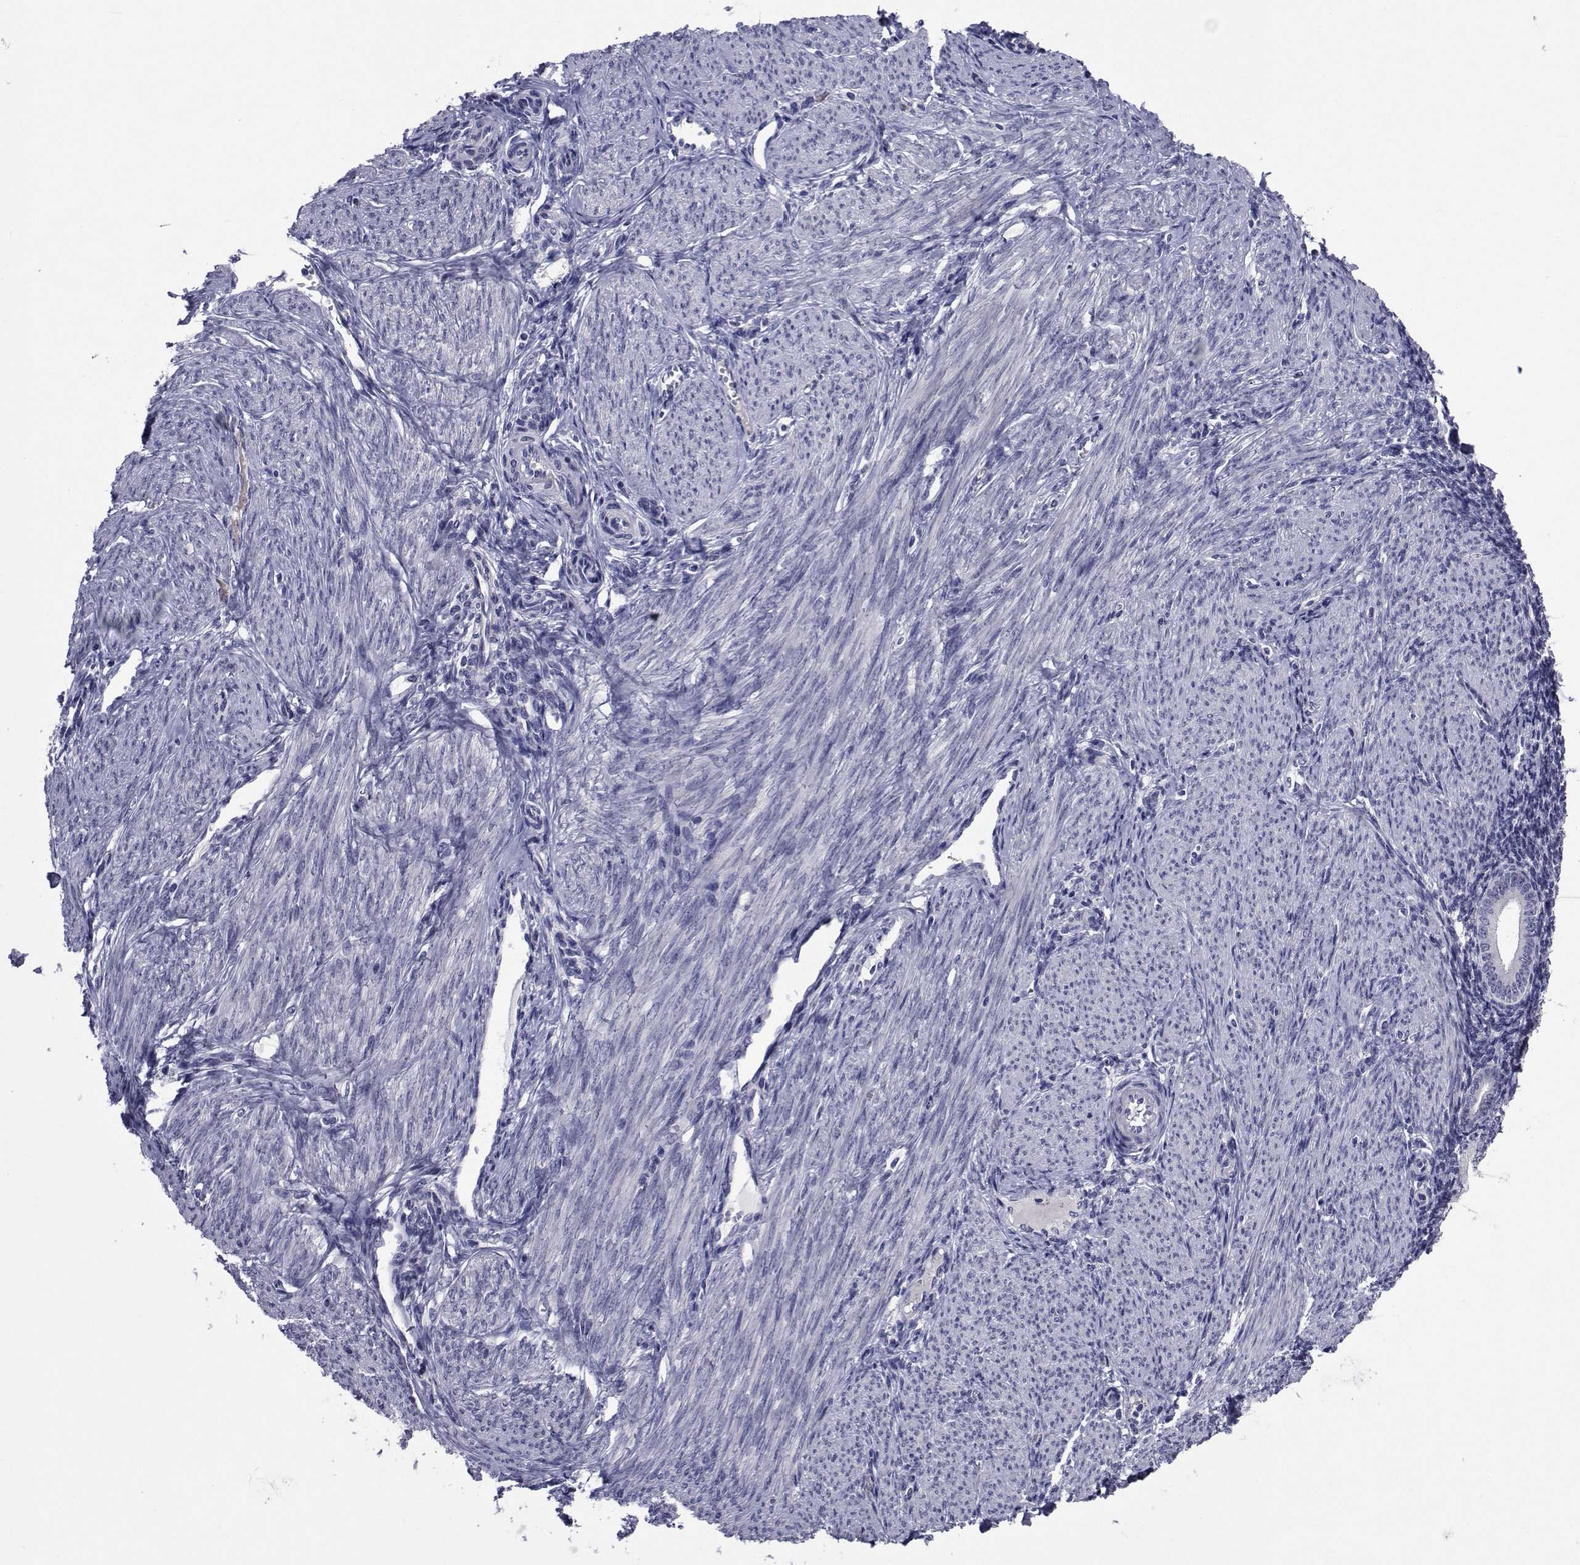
{"staining": {"intensity": "negative", "quantity": "none", "location": "none"}, "tissue": "endometrium", "cell_type": "Cells in endometrial stroma", "image_type": "normal", "snomed": [{"axis": "morphology", "description": "Normal tissue, NOS"}, {"axis": "topography", "description": "Endometrium"}], "caption": "Immunohistochemistry histopathology image of benign endometrium stained for a protein (brown), which demonstrates no positivity in cells in endometrial stroma.", "gene": "SEMA5B", "patient": {"sex": "female", "age": 39}}